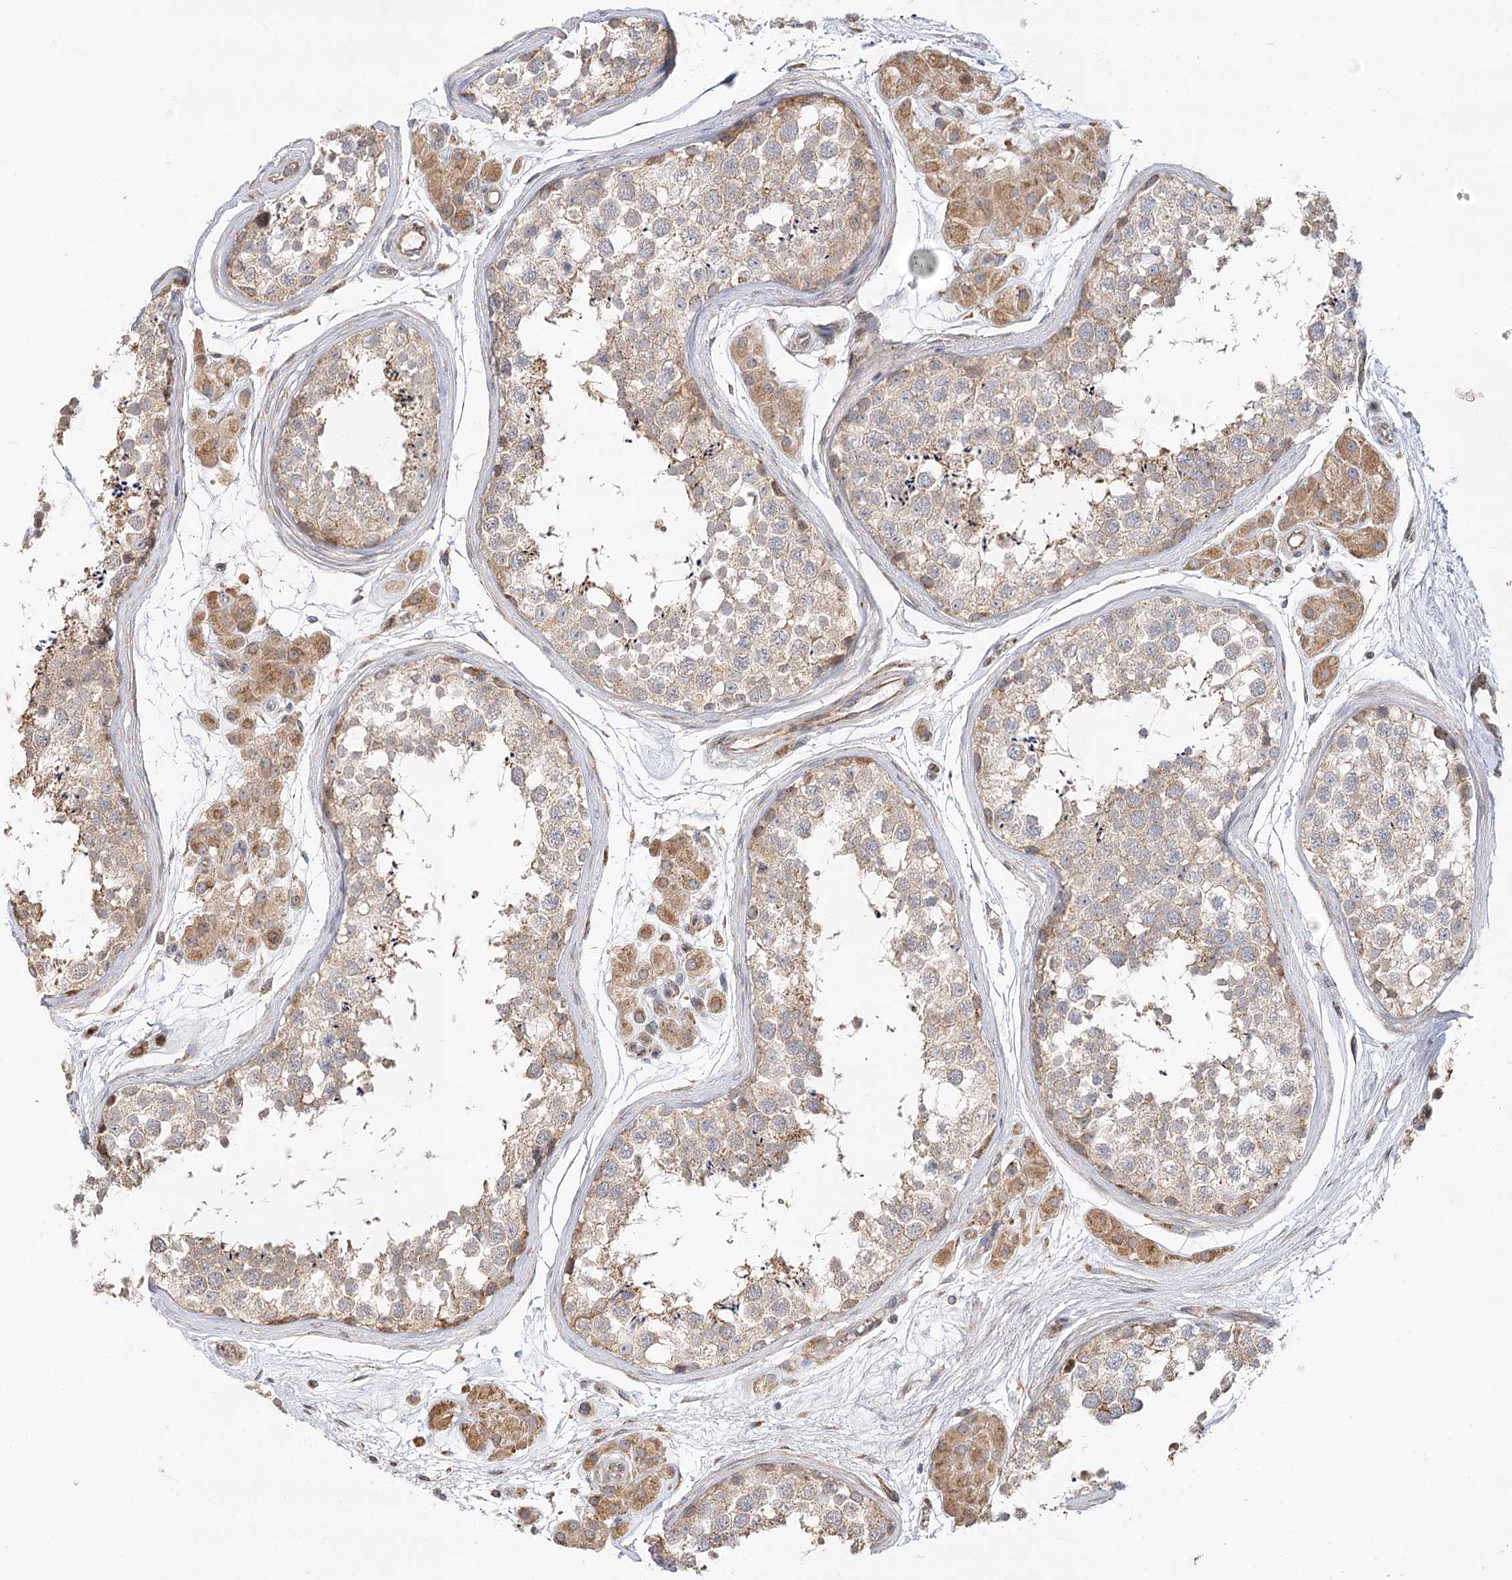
{"staining": {"intensity": "weak", "quantity": ">75%", "location": "cytoplasmic/membranous"}, "tissue": "testis", "cell_type": "Cells in seminiferous ducts", "image_type": "normal", "snomed": [{"axis": "morphology", "description": "Normal tissue, NOS"}, {"axis": "topography", "description": "Testis"}], "caption": "Protein staining of normal testis displays weak cytoplasmic/membranous expression in about >75% of cells in seminiferous ducts. (Brightfield microscopy of DAB IHC at high magnification).", "gene": "ZFYVE16", "patient": {"sex": "male", "age": 56}}